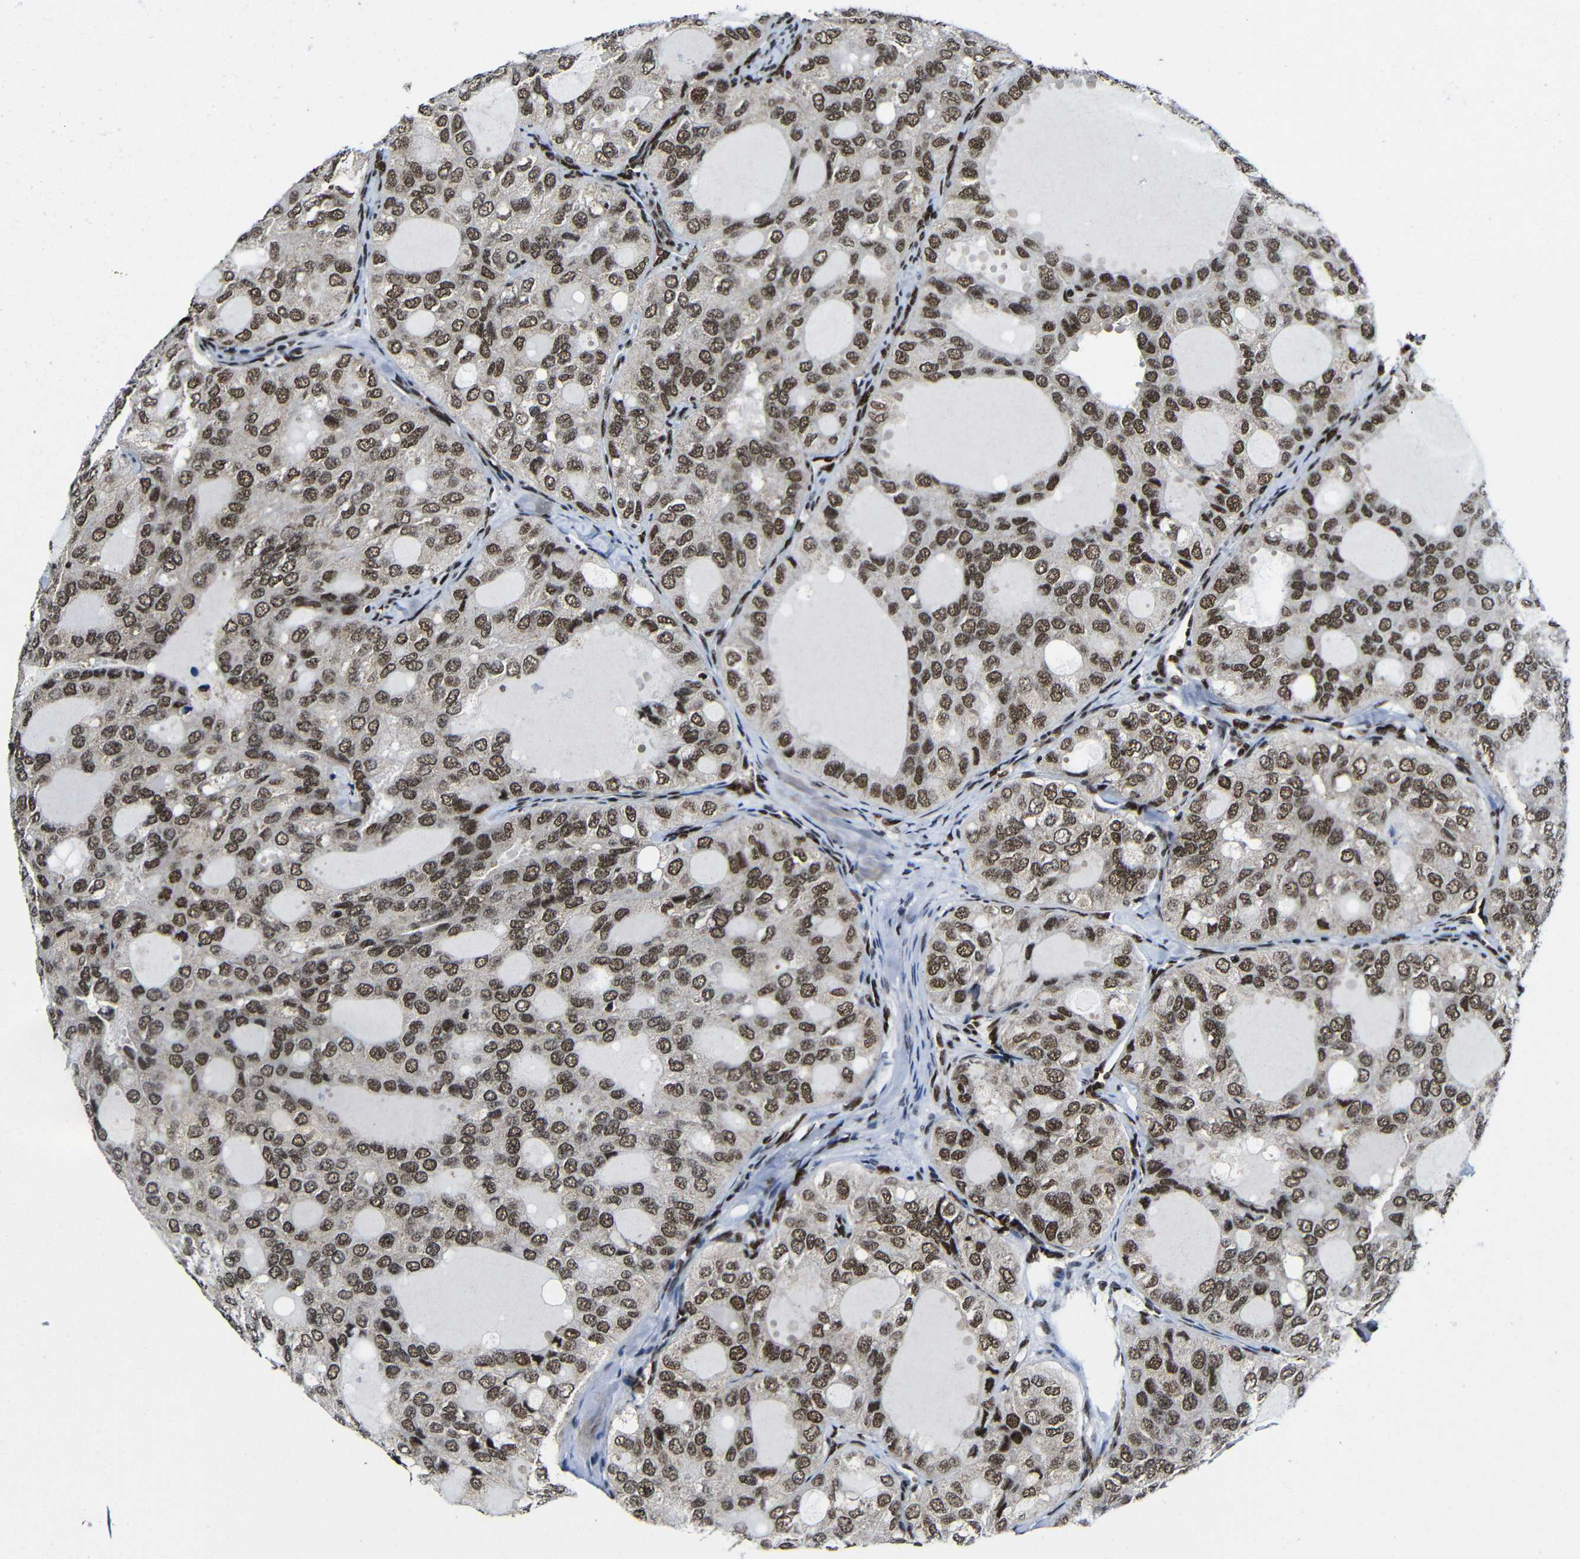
{"staining": {"intensity": "strong", "quantity": ">75%", "location": "nuclear"}, "tissue": "thyroid cancer", "cell_type": "Tumor cells", "image_type": "cancer", "snomed": [{"axis": "morphology", "description": "Follicular adenoma carcinoma, NOS"}, {"axis": "topography", "description": "Thyroid gland"}], "caption": "The image displays staining of follicular adenoma carcinoma (thyroid), revealing strong nuclear protein expression (brown color) within tumor cells. The staining was performed using DAB (3,3'-diaminobenzidine) to visualize the protein expression in brown, while the nuclei were stained in blue with hematoxylin (Magnification: 20x).", "gene": "PTBP1", "patient": {"sex": "male", "age": 75}}